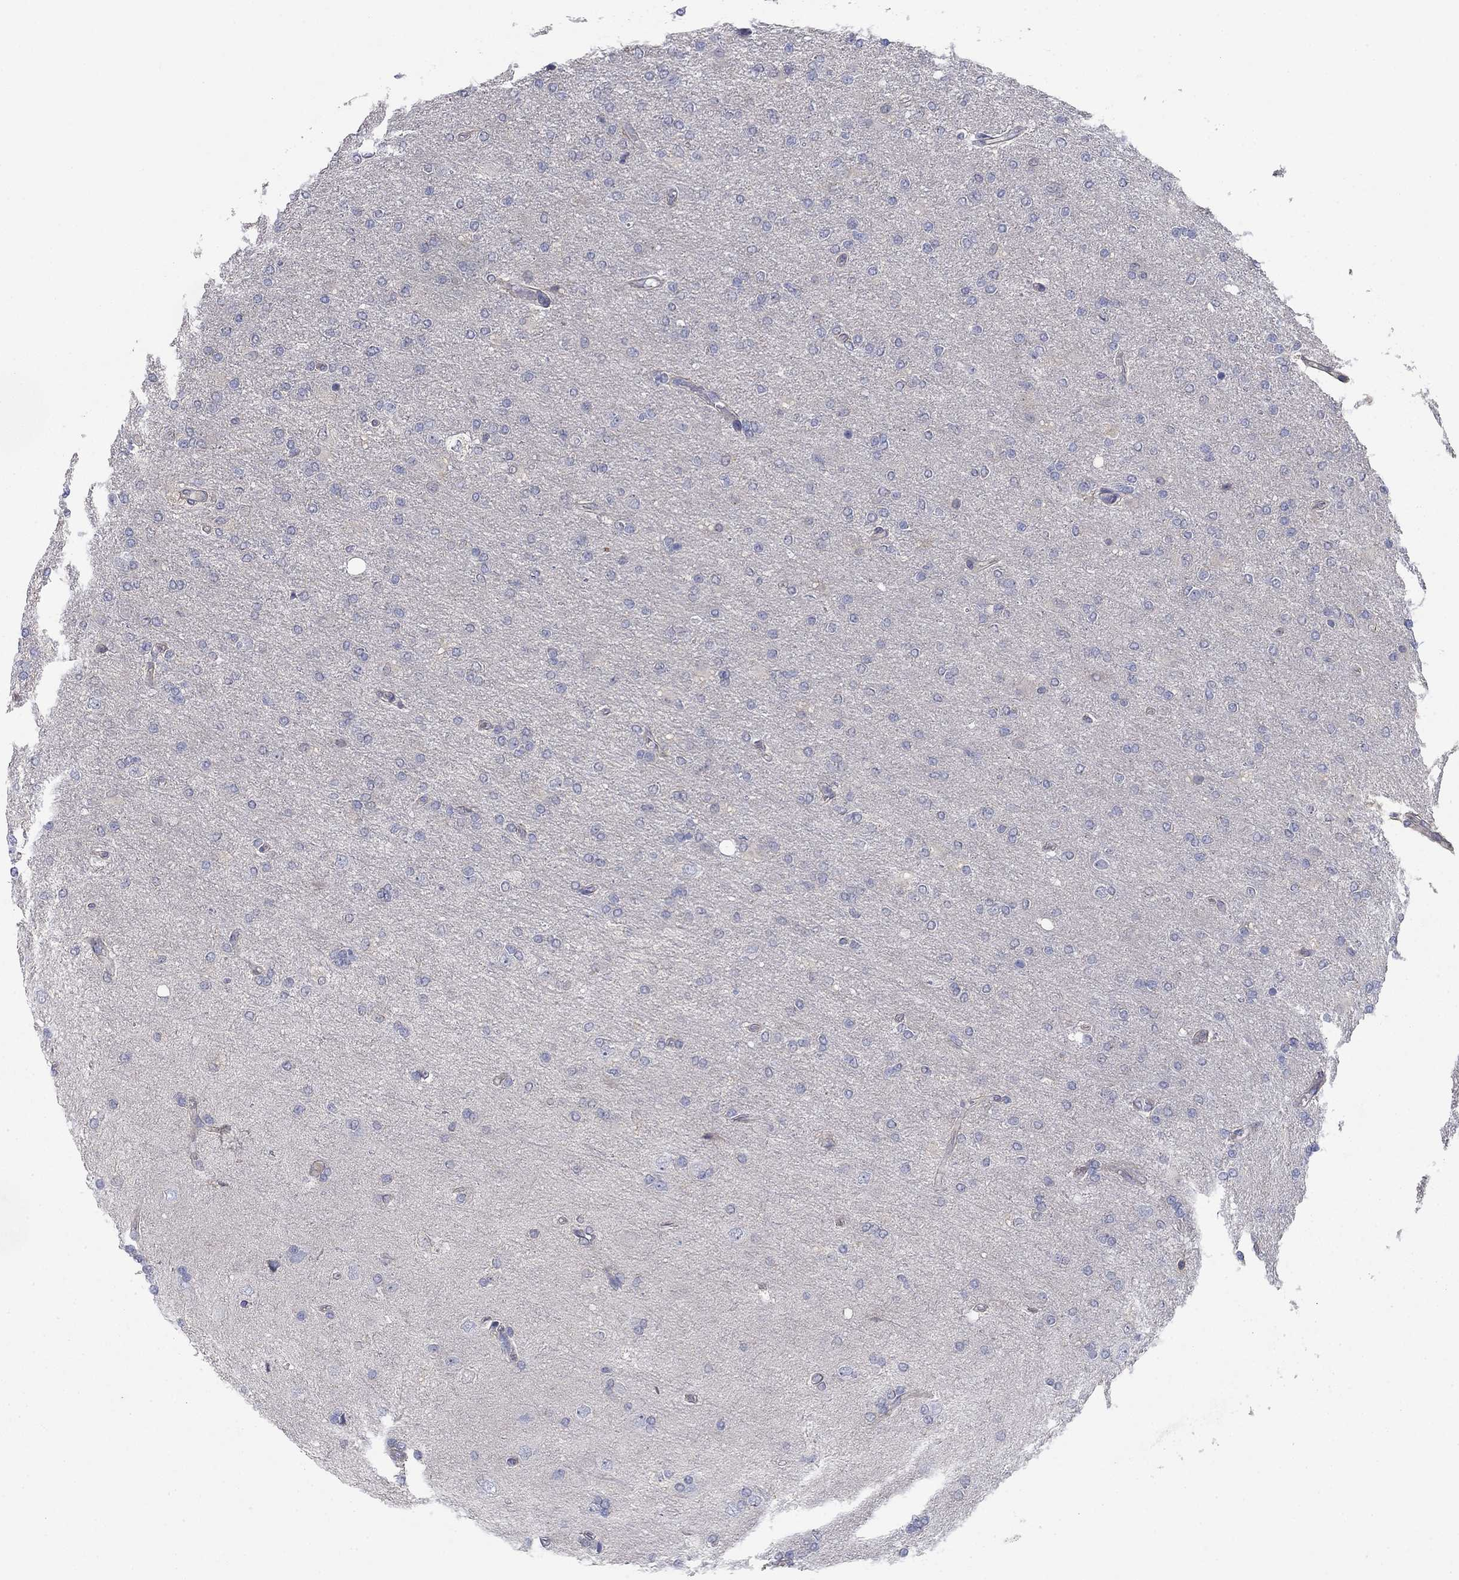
{"staining": {"intensity": "negative", "quantity": "none", "location": "none"}, "tissue": "glioma", "cell_type": "Tumor cells", "image_type": "cancer", "snomed": [{"axis": "morphology", "description": "Glioma, malignant, High grade"}, {"axis": "topography", "description": "Cerebral cortex"}], "caption": "Immunohistochemical staining of malignant glioma (high-grade) exhibits no significant staining in tumor cells. (Brightfield microscopy of DAB immunohistochemistry at high magnification).", "gene": "GRK7", "patient": {"sex": "male", "age": 70}}